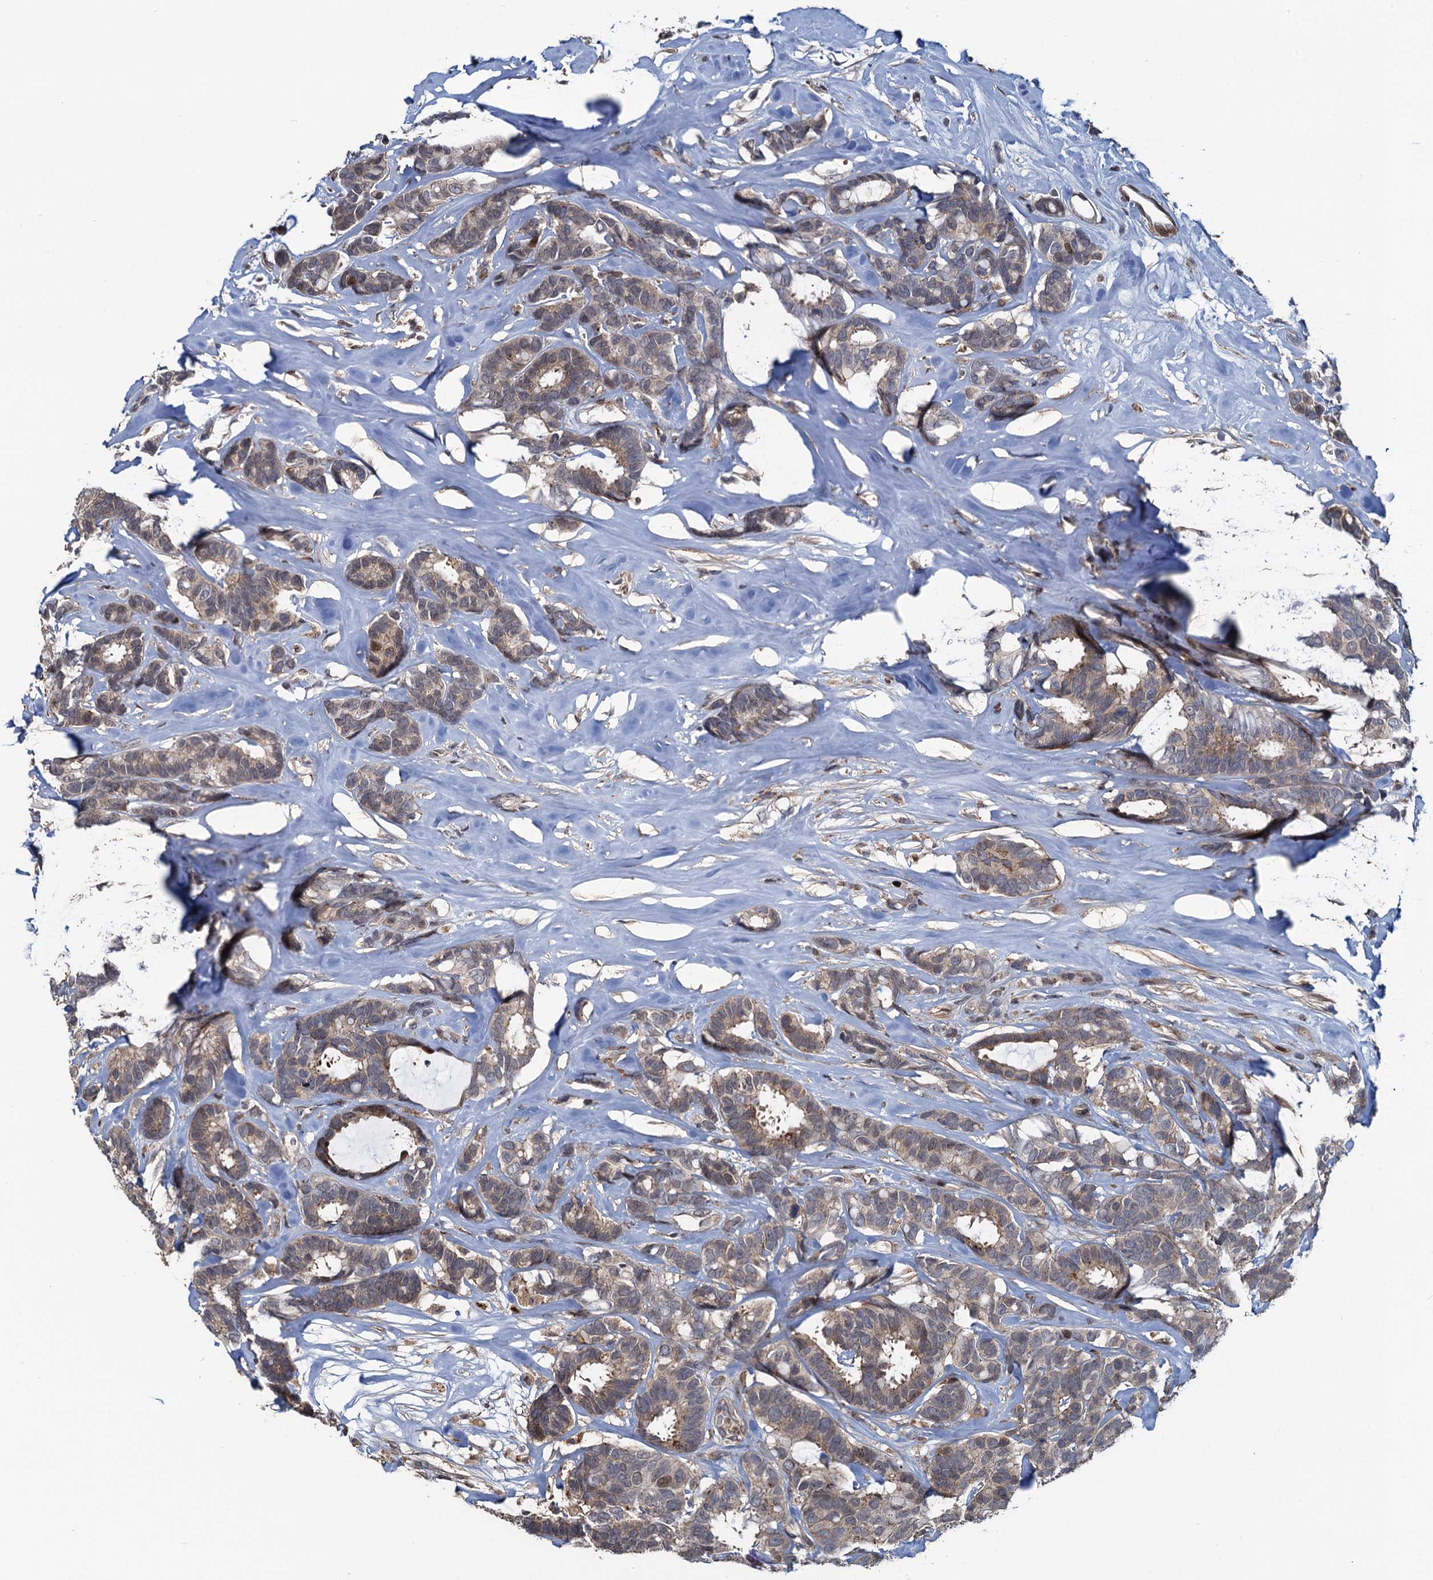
{"staining": {"intensity": "moderate", "quantity": "25%-75%", "location": "cytoplasmic/membranous,nuclear"}, "tissue": "breast cancer", "cell_type": "Tumor cells", "image_type": "cancer", "snomed": [{"axis": "morphology", "description": "Duct carcinoma"}, {"axis": "topography", "description": "Breast"}], "caption": "Moderate cytoplasmic/membranous and nuclear protein staining is seen in about 25%-75% of tumor cells in breast cancer (intraductal carcinoma).", "gene": "ATOSA", "patient": {"sex": "female", "age": 87}}